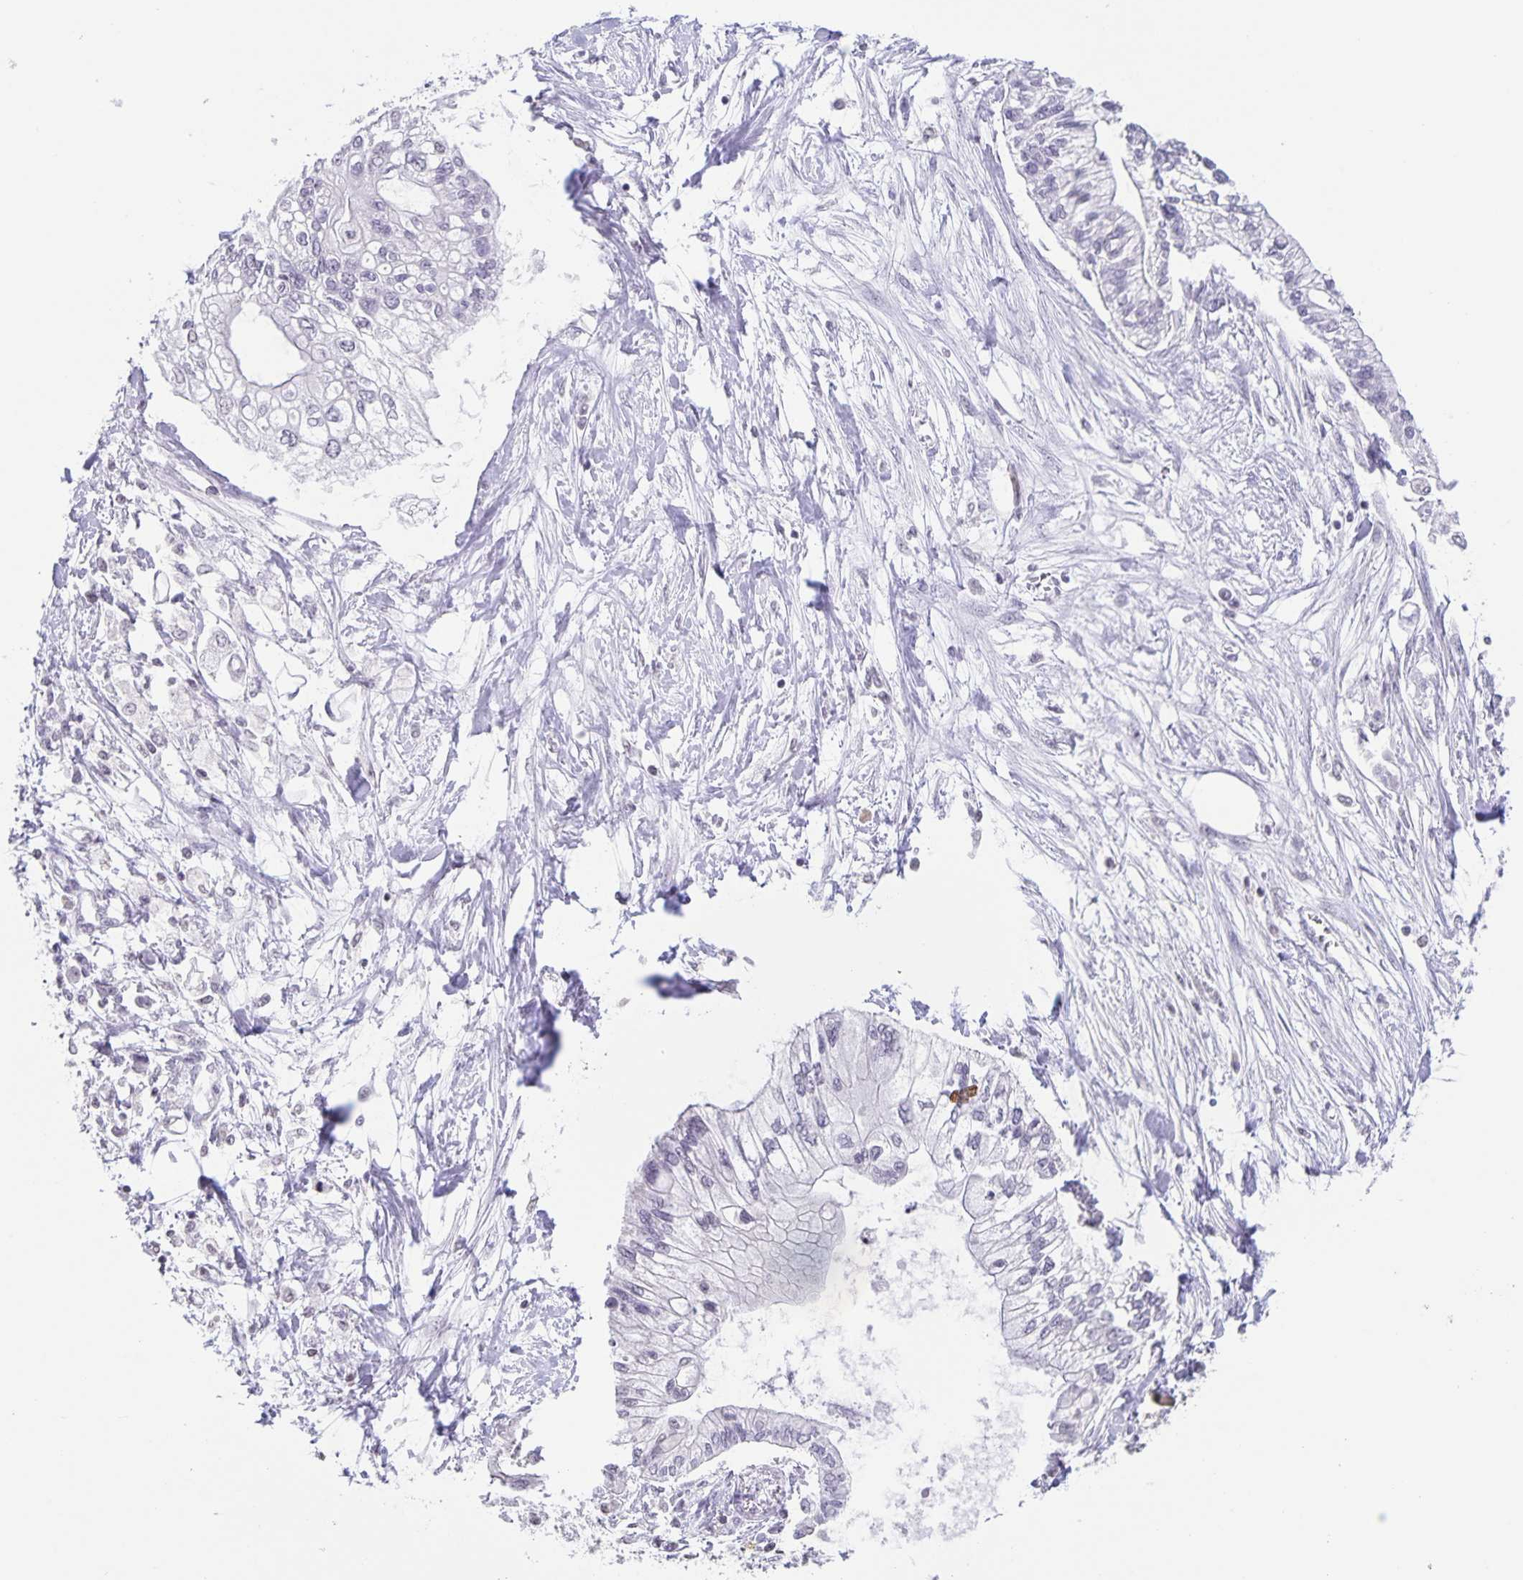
{"staining": {"intensity": "negative", "quantity": "none", "location": "none"}, "tissue": "pancreatic cancer", "cell_type": "Tumor cells", "image_type": "cancer", "snomed": [{"axis": "morphology", "description": "Adenocarcinoma, NOS"}, {"axis": "topography", "description": "Pancreas"}], "caption": "DAB (3,3'-diaminobenzidine) immunohistochemical staining of pancreatic cancer reveals no significant staining in tumor cells.", "gene": "AQP4", "patient": {"sex": "female", "age": 77}}